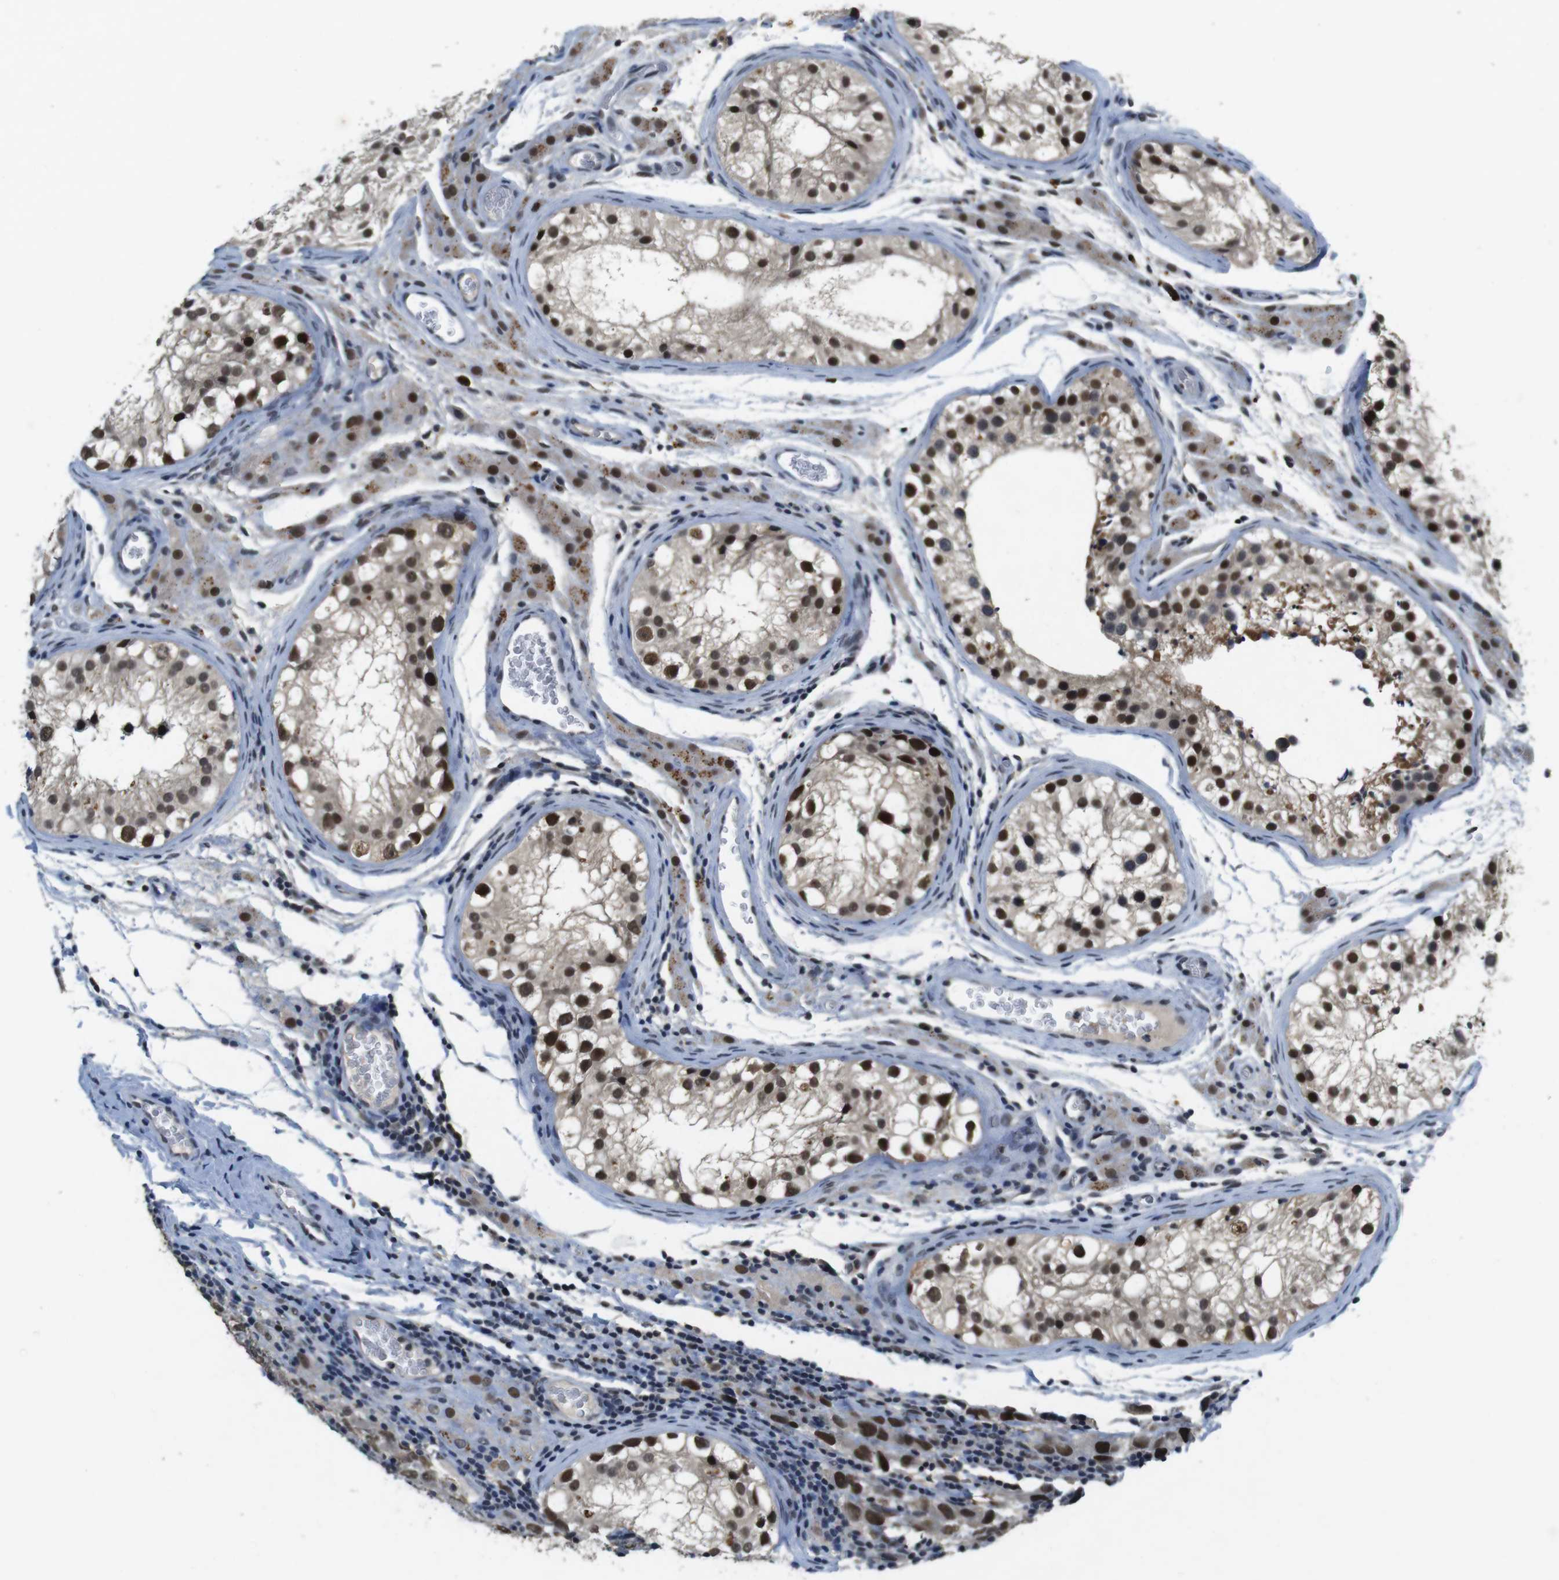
{"staining": {"intensity": "strong", "quantity": ">75%", "location": "nuclear"}, "tissue": "testis cancer", "cell_type": "Tumor cells", "image_type": "cancer", "snomed": [{"axis": "morphology", "description": "Carcinoma, Embryonal, NOS"}, {"axis": "topography", "description": "Testis"}], "caption": "IHC of testis cancer (embryonal carcinoma) demonstrates high levels of strong nuclear positivity in about >75% of tumor cells.", "gene": "USP7", "patient": {"sex": "male", "age": 21}}